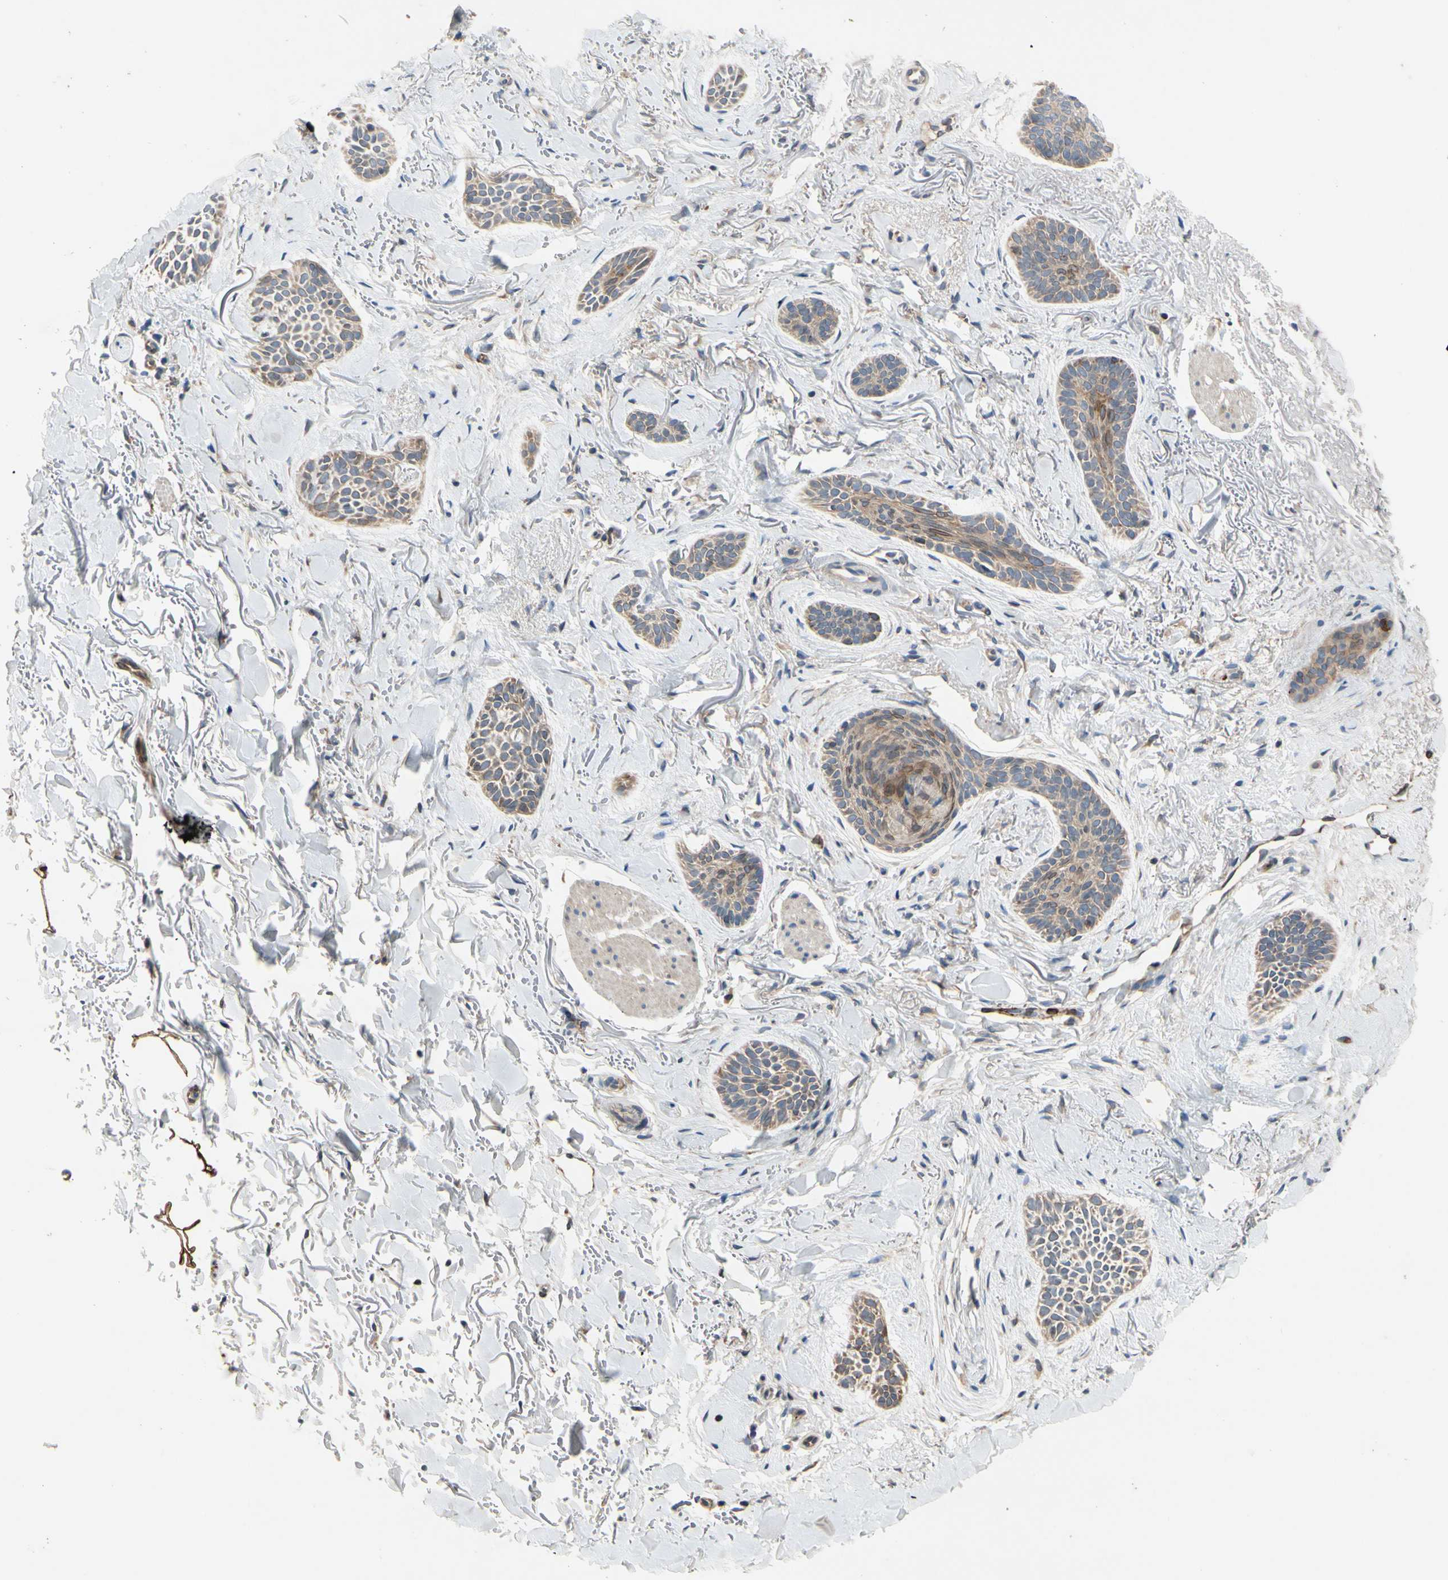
{"staining": {"intensity": "weak", "quantity": ">75%", "location": "cytoplasmic/membranous"}, "tissue": "skin cancer", "cell_type": "Tumor cells", "image_type": "cancer", "snomed": [{"axis": "morphology", "description": "Basal cell carcinoma"}, {"axis": "topography", "description": "Skin"}], "caption": "Human skin basal cell carcinoma stained with a brown dye demonstrates weak cytoplasmic/membranous positive staining in about >75% of tumor cells.", "gene": "PRXL2A", "patient": {"sex": "female", "age": 84}}